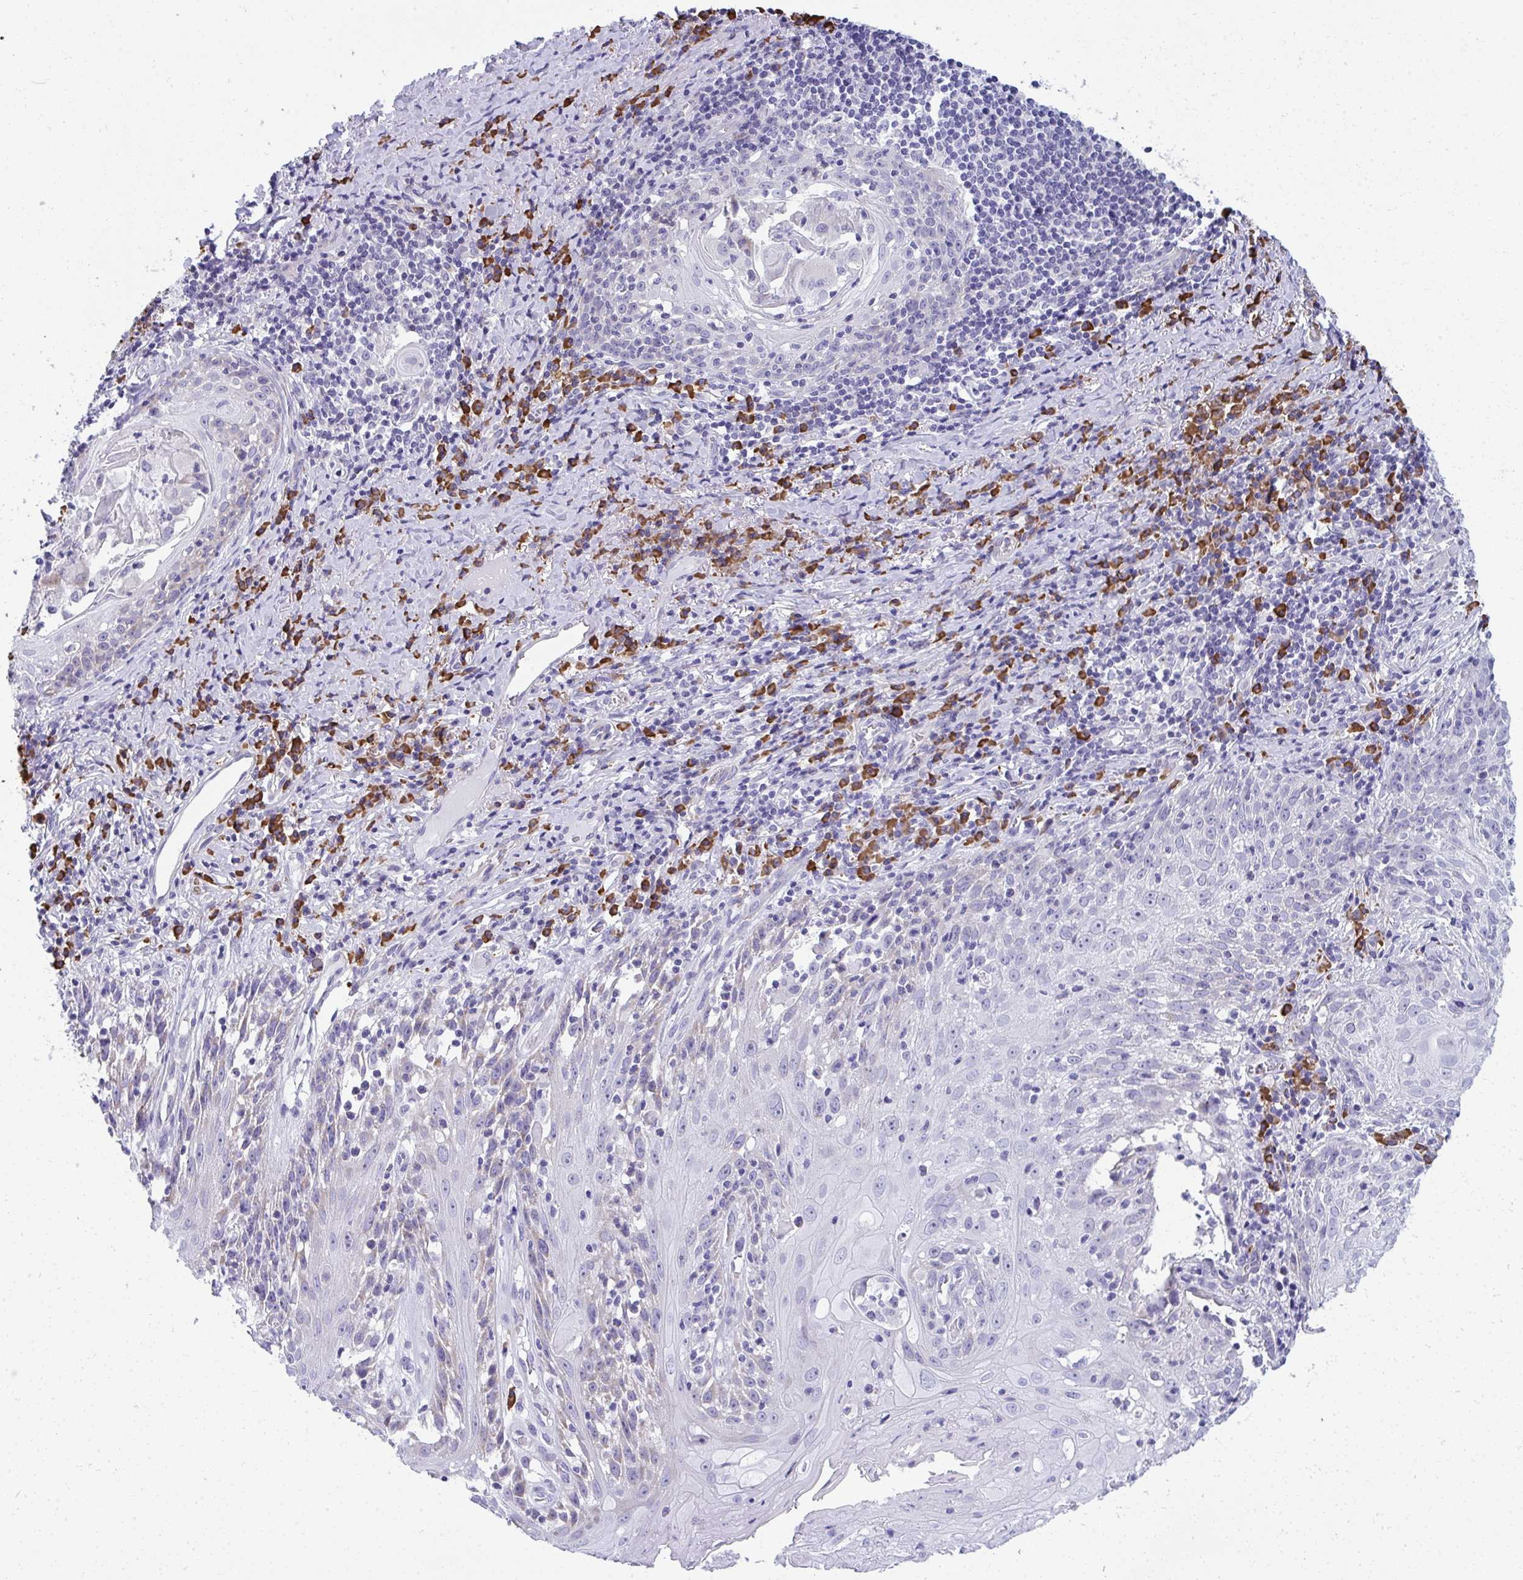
{"staining": {"intensity": "negative", "quantity": "none", "location": "none"}, "tissue": "skin cancer", "cell_type": "Tumor cells", "image_type": "cancer", "snomed": [{"axis": "morphology", "description": "Squamous cell carcinoma, NOS"}, {"axis": "topography", "description": "Skin"}, {"axis": "topography", "description": "Vulva"}], "caption": "IHC histopathology image of squamous cell carcinoma (skin) stained for a protein (brown), which exhibits no staining in tumor cells.", "gene": "PUS7L", "patient": {"sex": "female", "age": 76}}